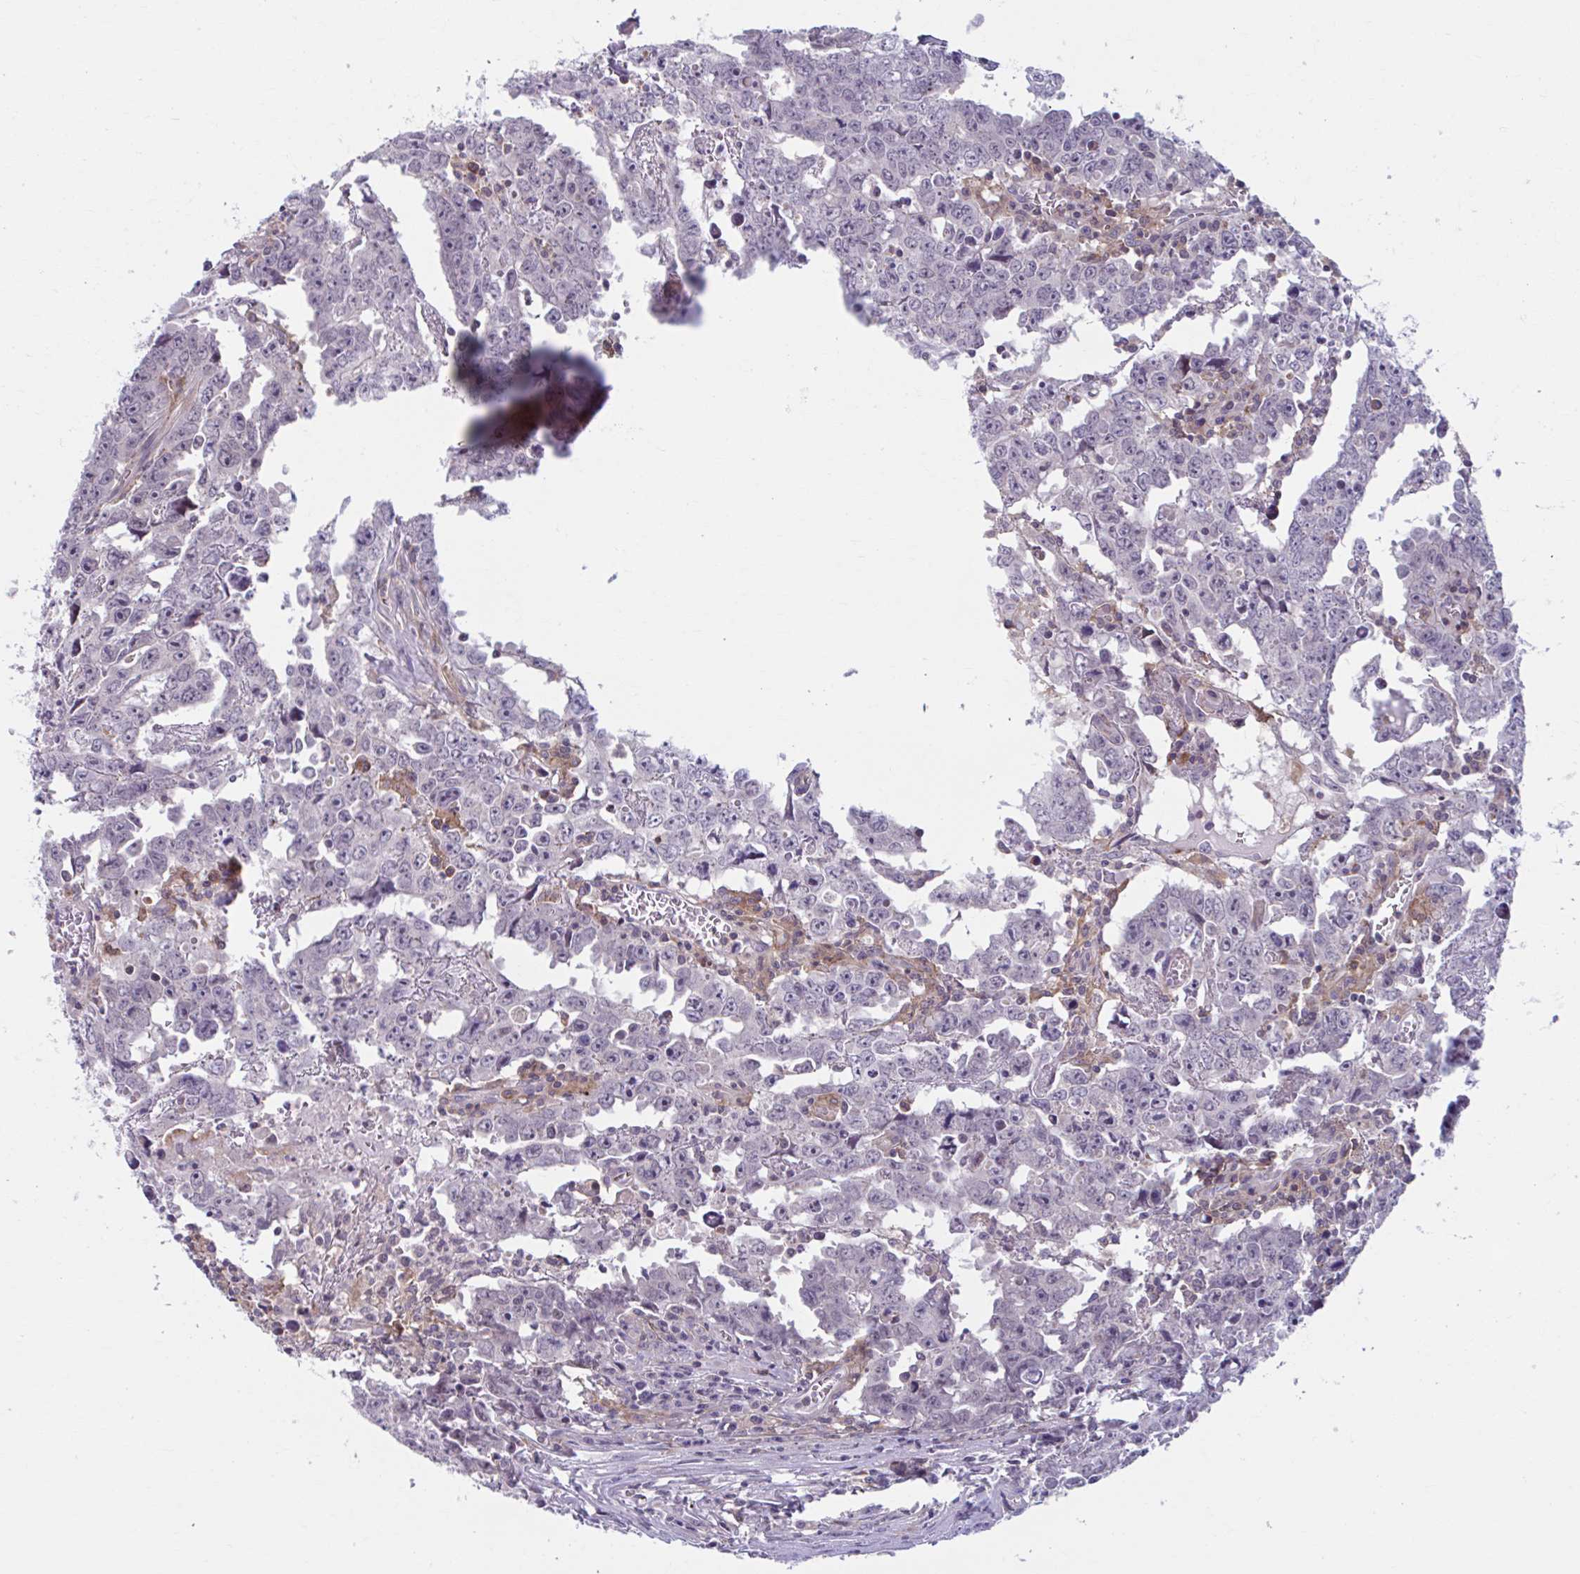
{"staining": {"intensity": "negative", "quantity": "none", "location": "none"}, "tissue": "testis cancer", "cell_type": "Tumor cells", "image_type": "cancer", "snomed": [{"axis": "morphology", "description": "Carcinoma, Embryonal, NOS"}, {"axis": "topography", "description": "Testis"}], "caption": "IHC of testis cancer displays no staining in tumor cells. (IHC, brightfield microscopy, high magnification).", "gene": "ADAT3", "patient": {"sex": "male", "age": 22}}